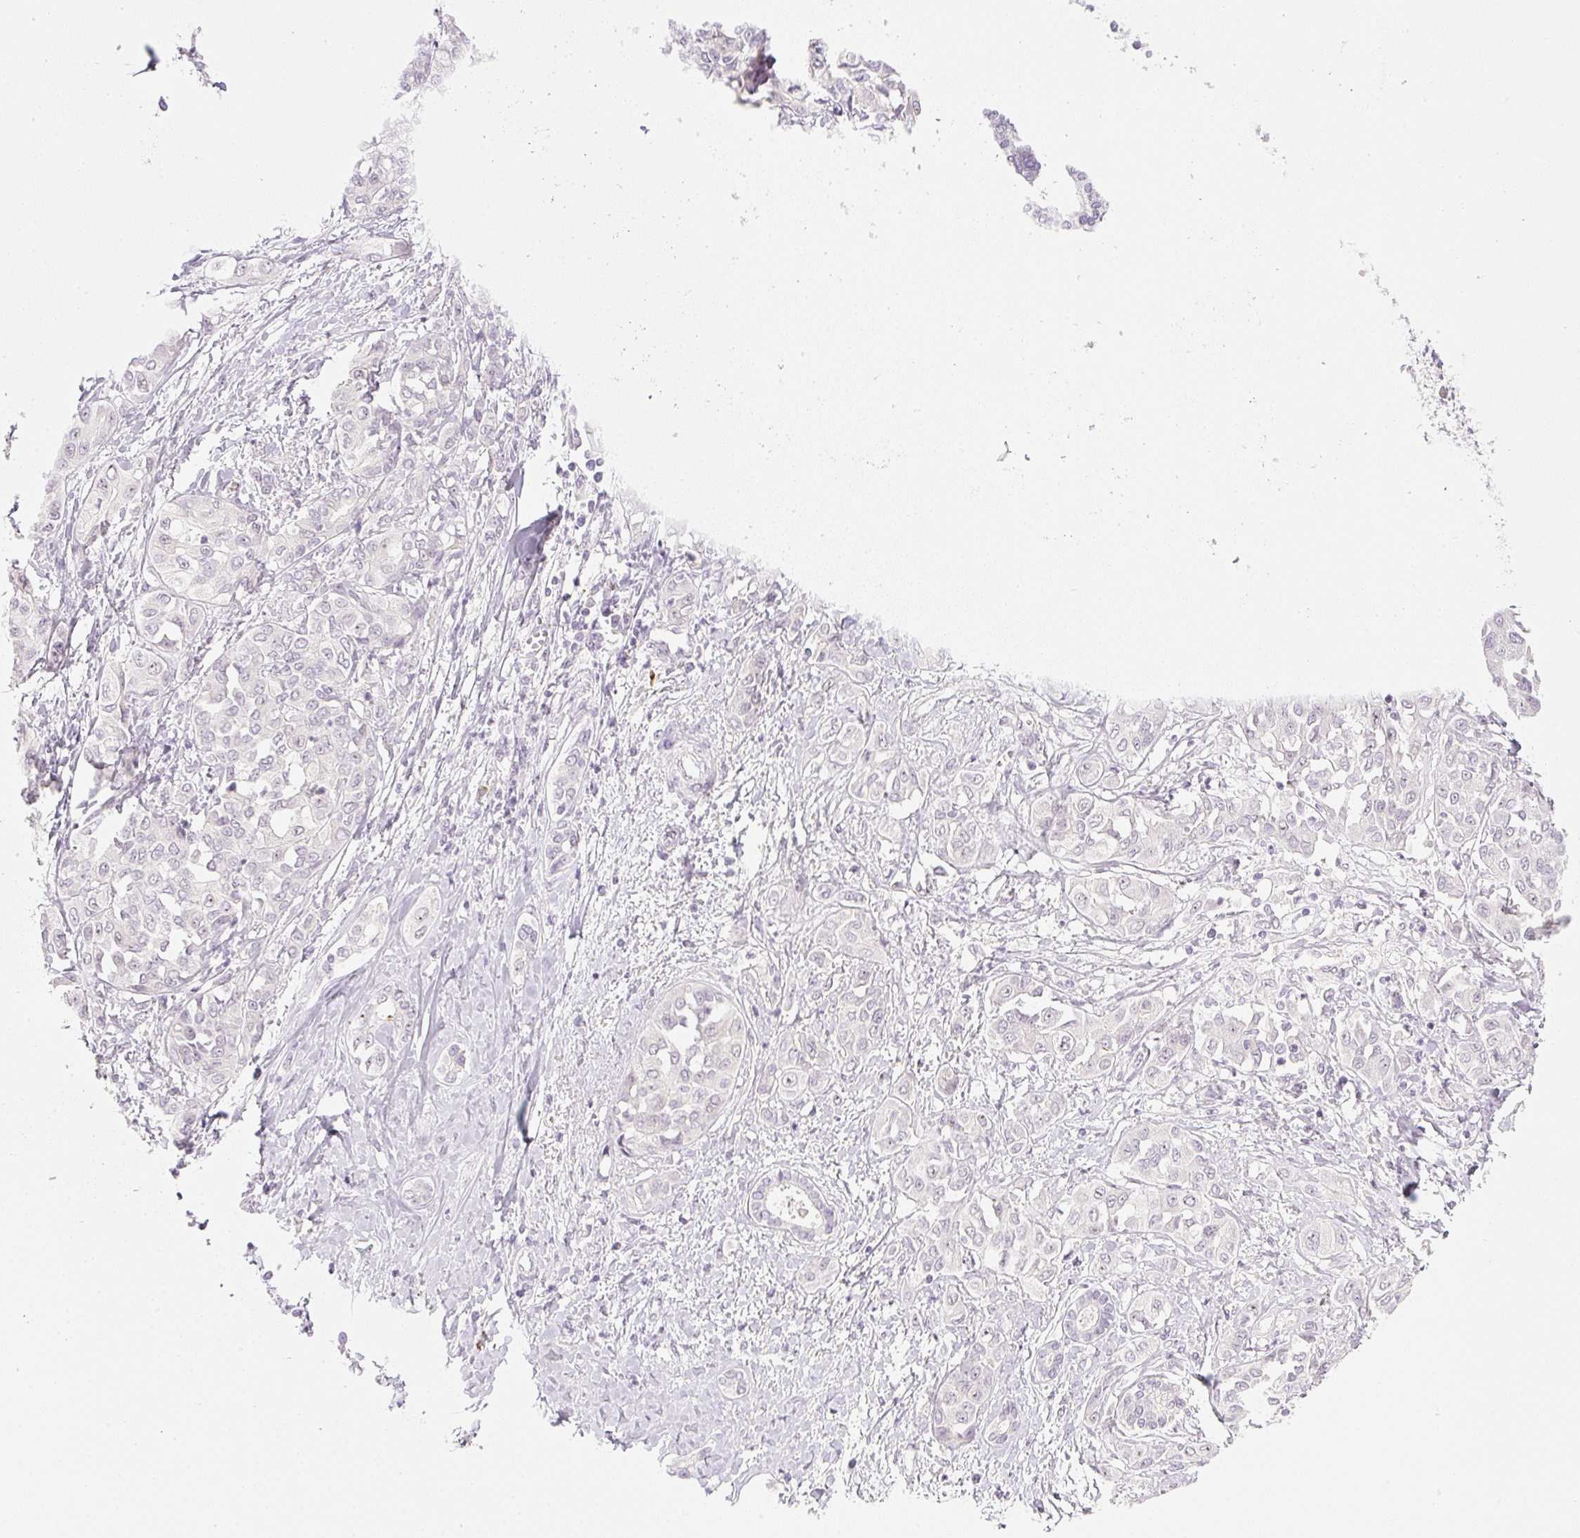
{"staining": {"intensity": "negative", "quantity": "none", "location": "none"}, "tissue": "liver cancer", "cell_type": "Tumor cells", "image_type": "cancer", "snomed": [{"axis": "morphology", "description": "Cholangiocarcinoma"}, {"axis": "topography", "description": "Liver"}], "caption": "Immunohistochemical staining of human liver cancer displays no significant staining in tumor cells. (DAB immunohistochemistry (IHC), high magnification).", "gene": "AAR2", "patient": {"sex": "female", "age": 77}}